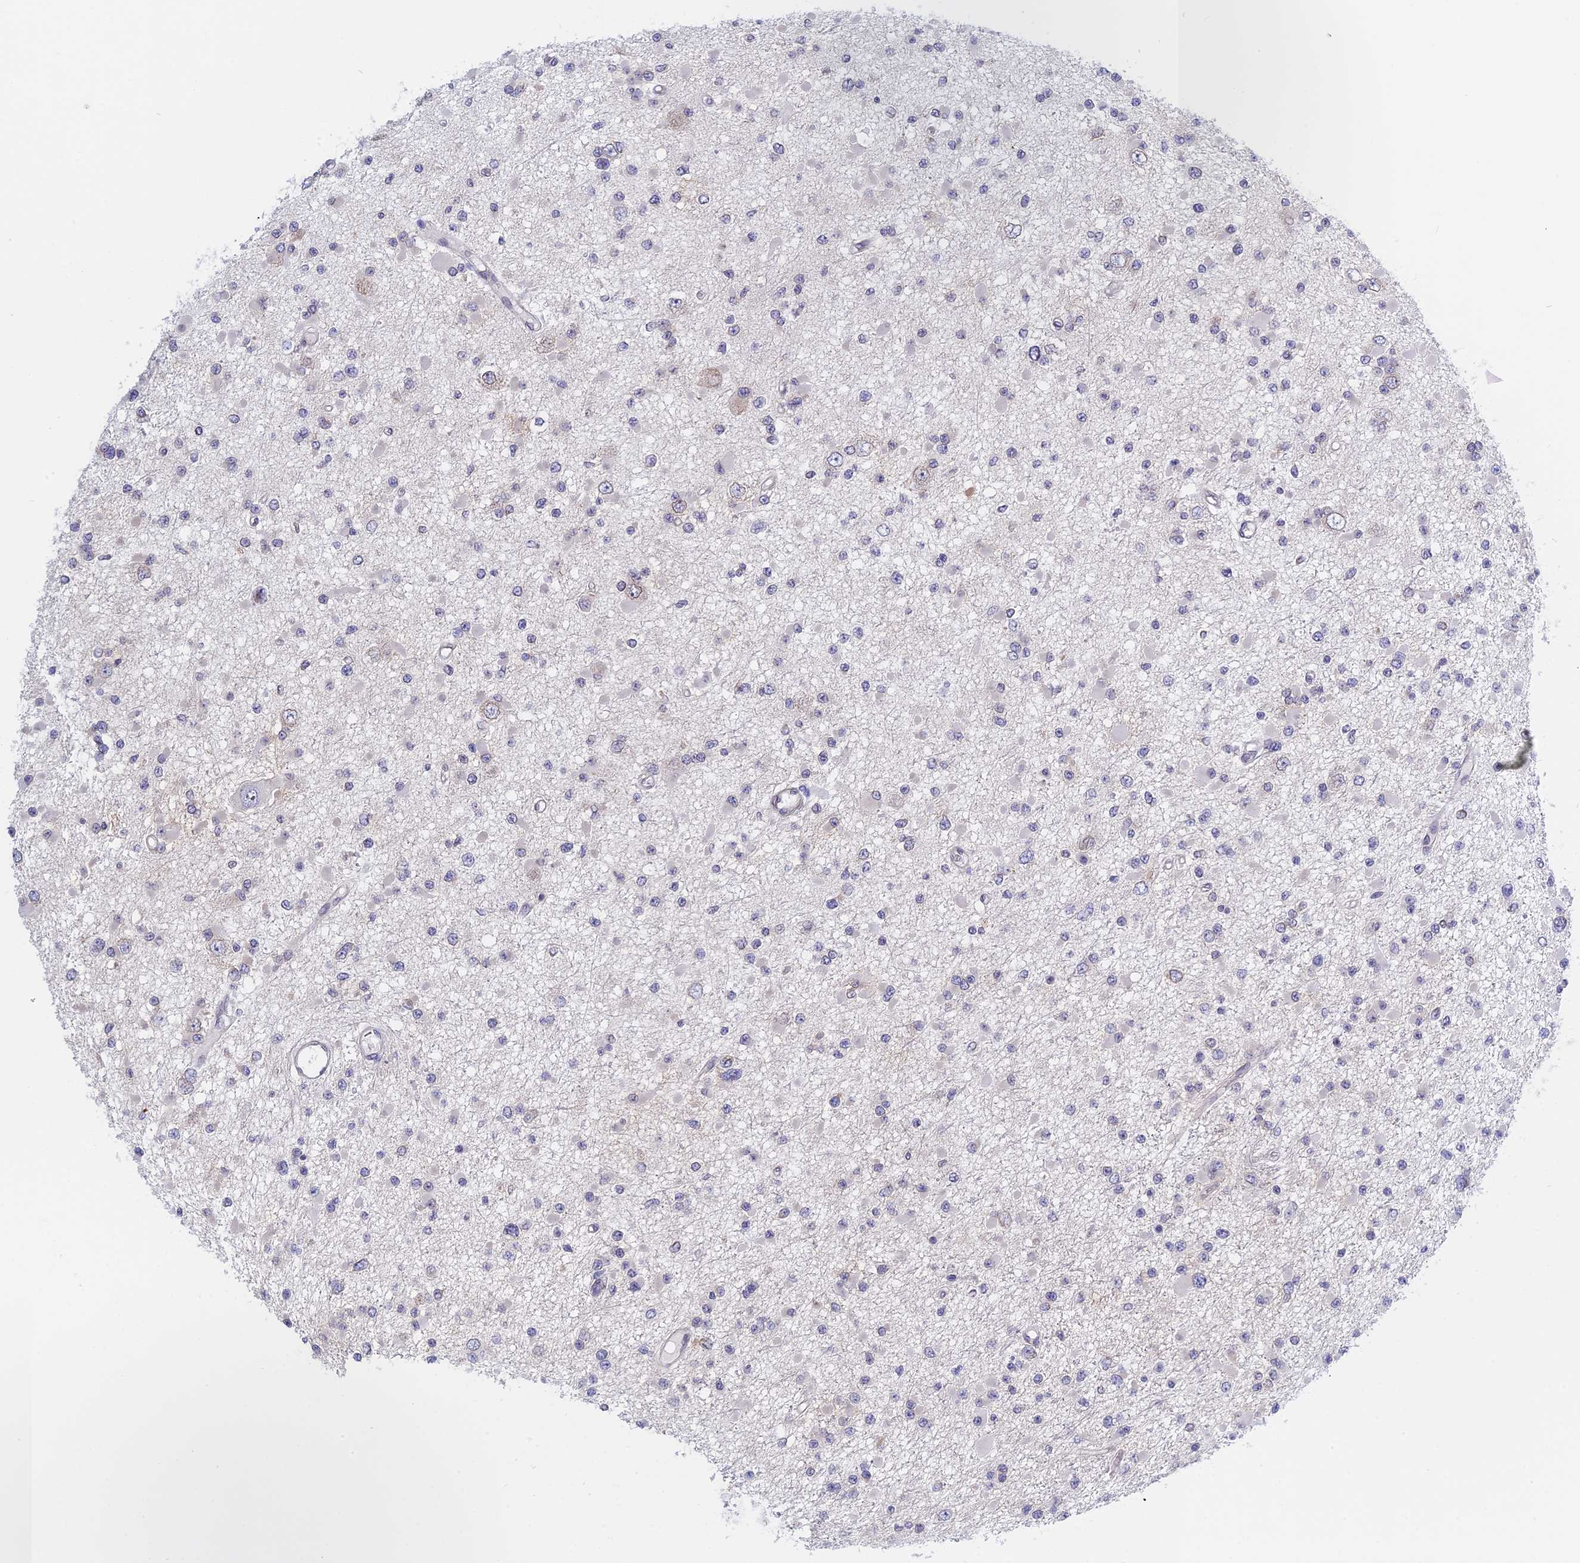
{"staining": {"intensity": "negative", "quantity": "none", "location": "none"}, "tissue": "glioma", "cell_type": "Tumor cells", "image_type": "cancer", "snomed": [{"axis": "morphology", "description": "Glioma, malignant, Low grade"}, {"axis": "topography", "description": "Brain"}], "caption": "Human glioma stained for a protein using immunohistochemistry shows no staining in tumor cells.", "gene": "NAA10", "patient": {"sex": "female", "age": 22}}